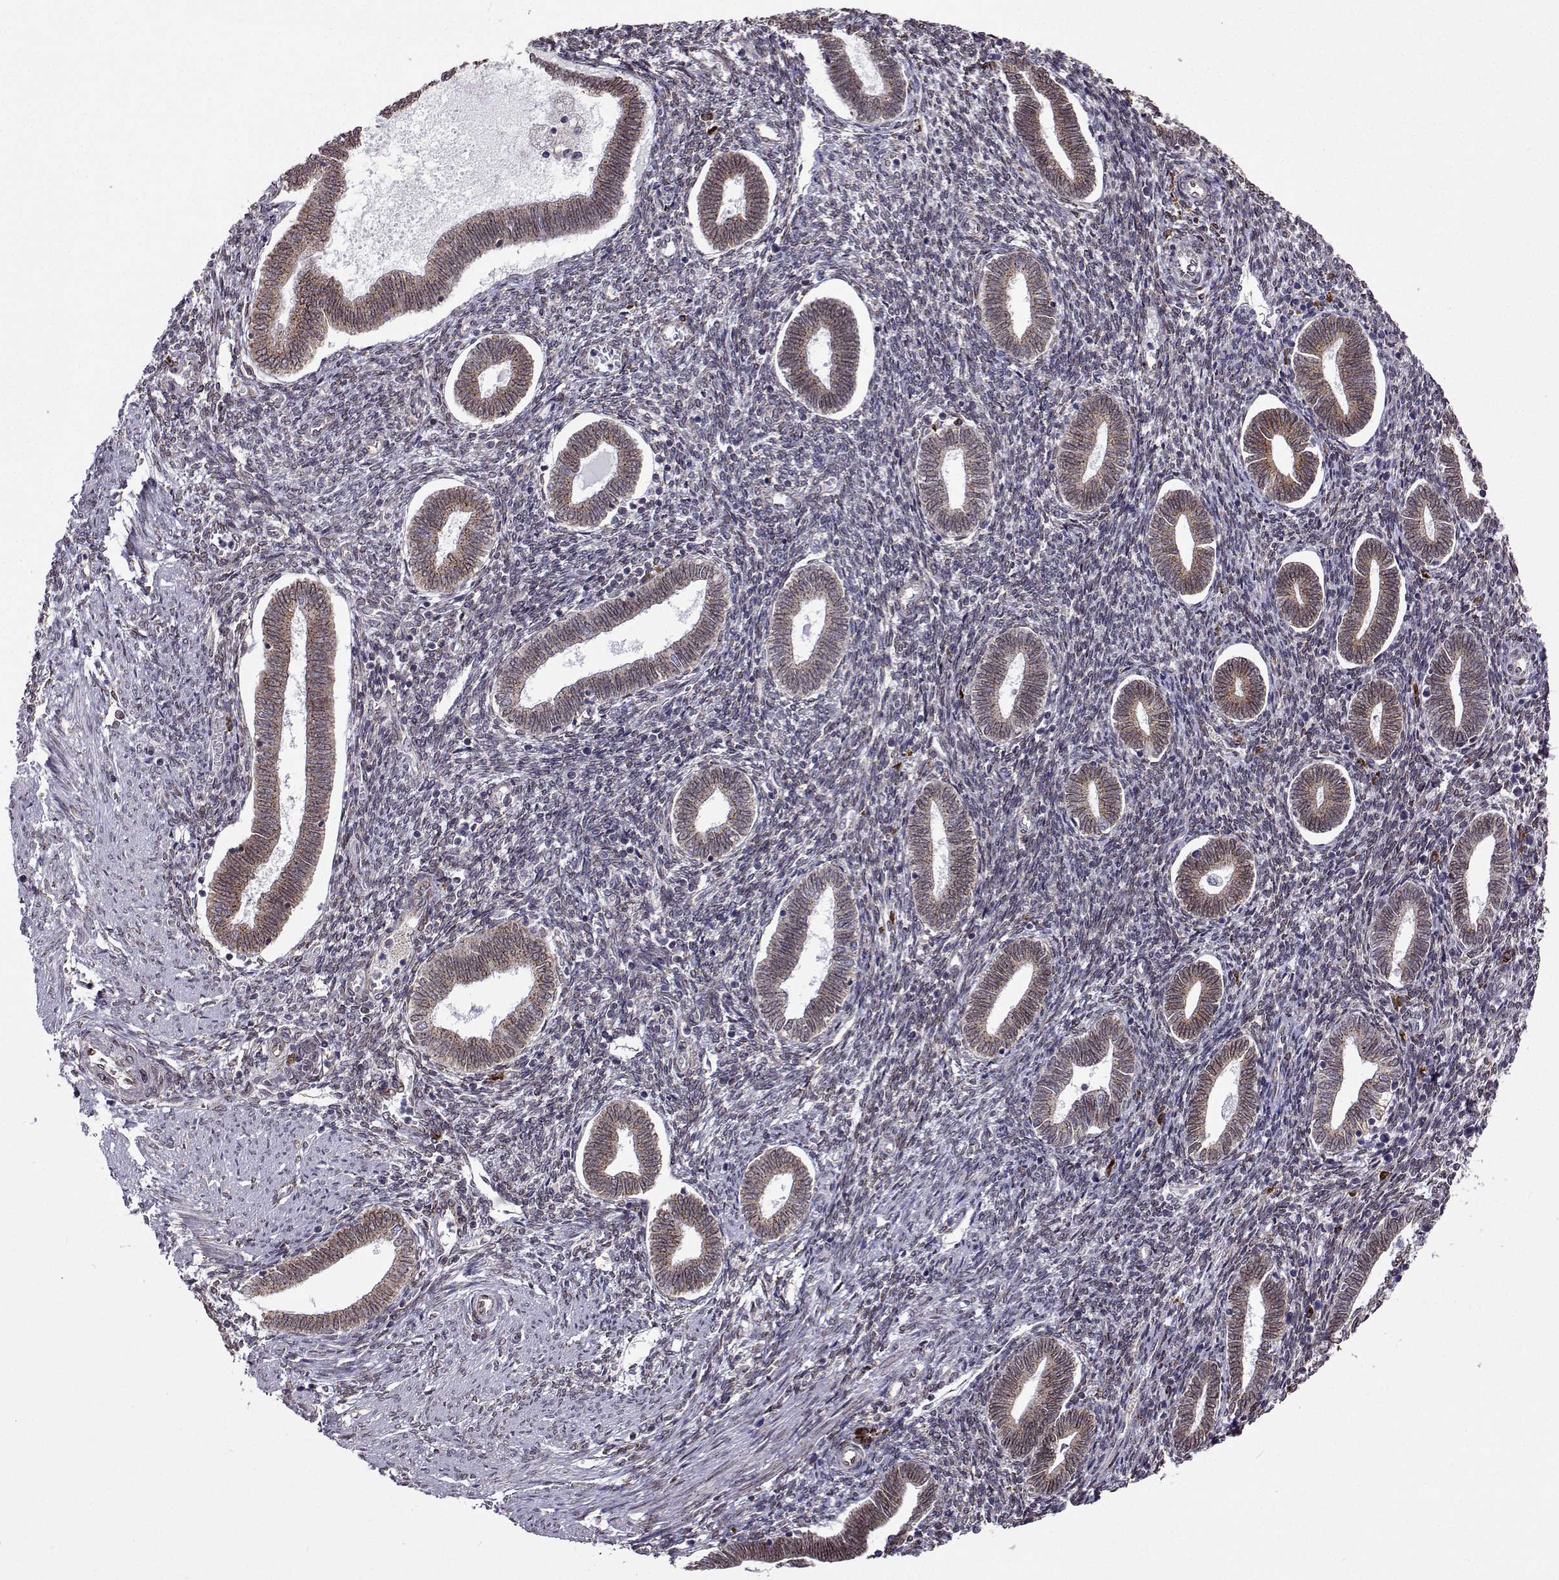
{"staining": {"intensity": "weak", "quantity": "<25%", "location": "cytoplasmic/membranous"}, "tissue": "endometrium", "cell_type": "Cells in endometrial stroma", "image_type": "normal", "snomed": [{"axis": "morphology", "description": "Normal tissue, NOS"}, {"axis": "topography", "description": "Endometrium"}], "caption": "High power microscopy image of an IHC histopathology image of normal endometrium, revealing no significant expression in cells in endometrial stroma. (Brightfield microscopy of DAB (3,3'-diaminobenzidine) immunohistochemistry at high magnification).", "gene": "PGRMC2", "patient": {"sex": "female", "age": 42}}